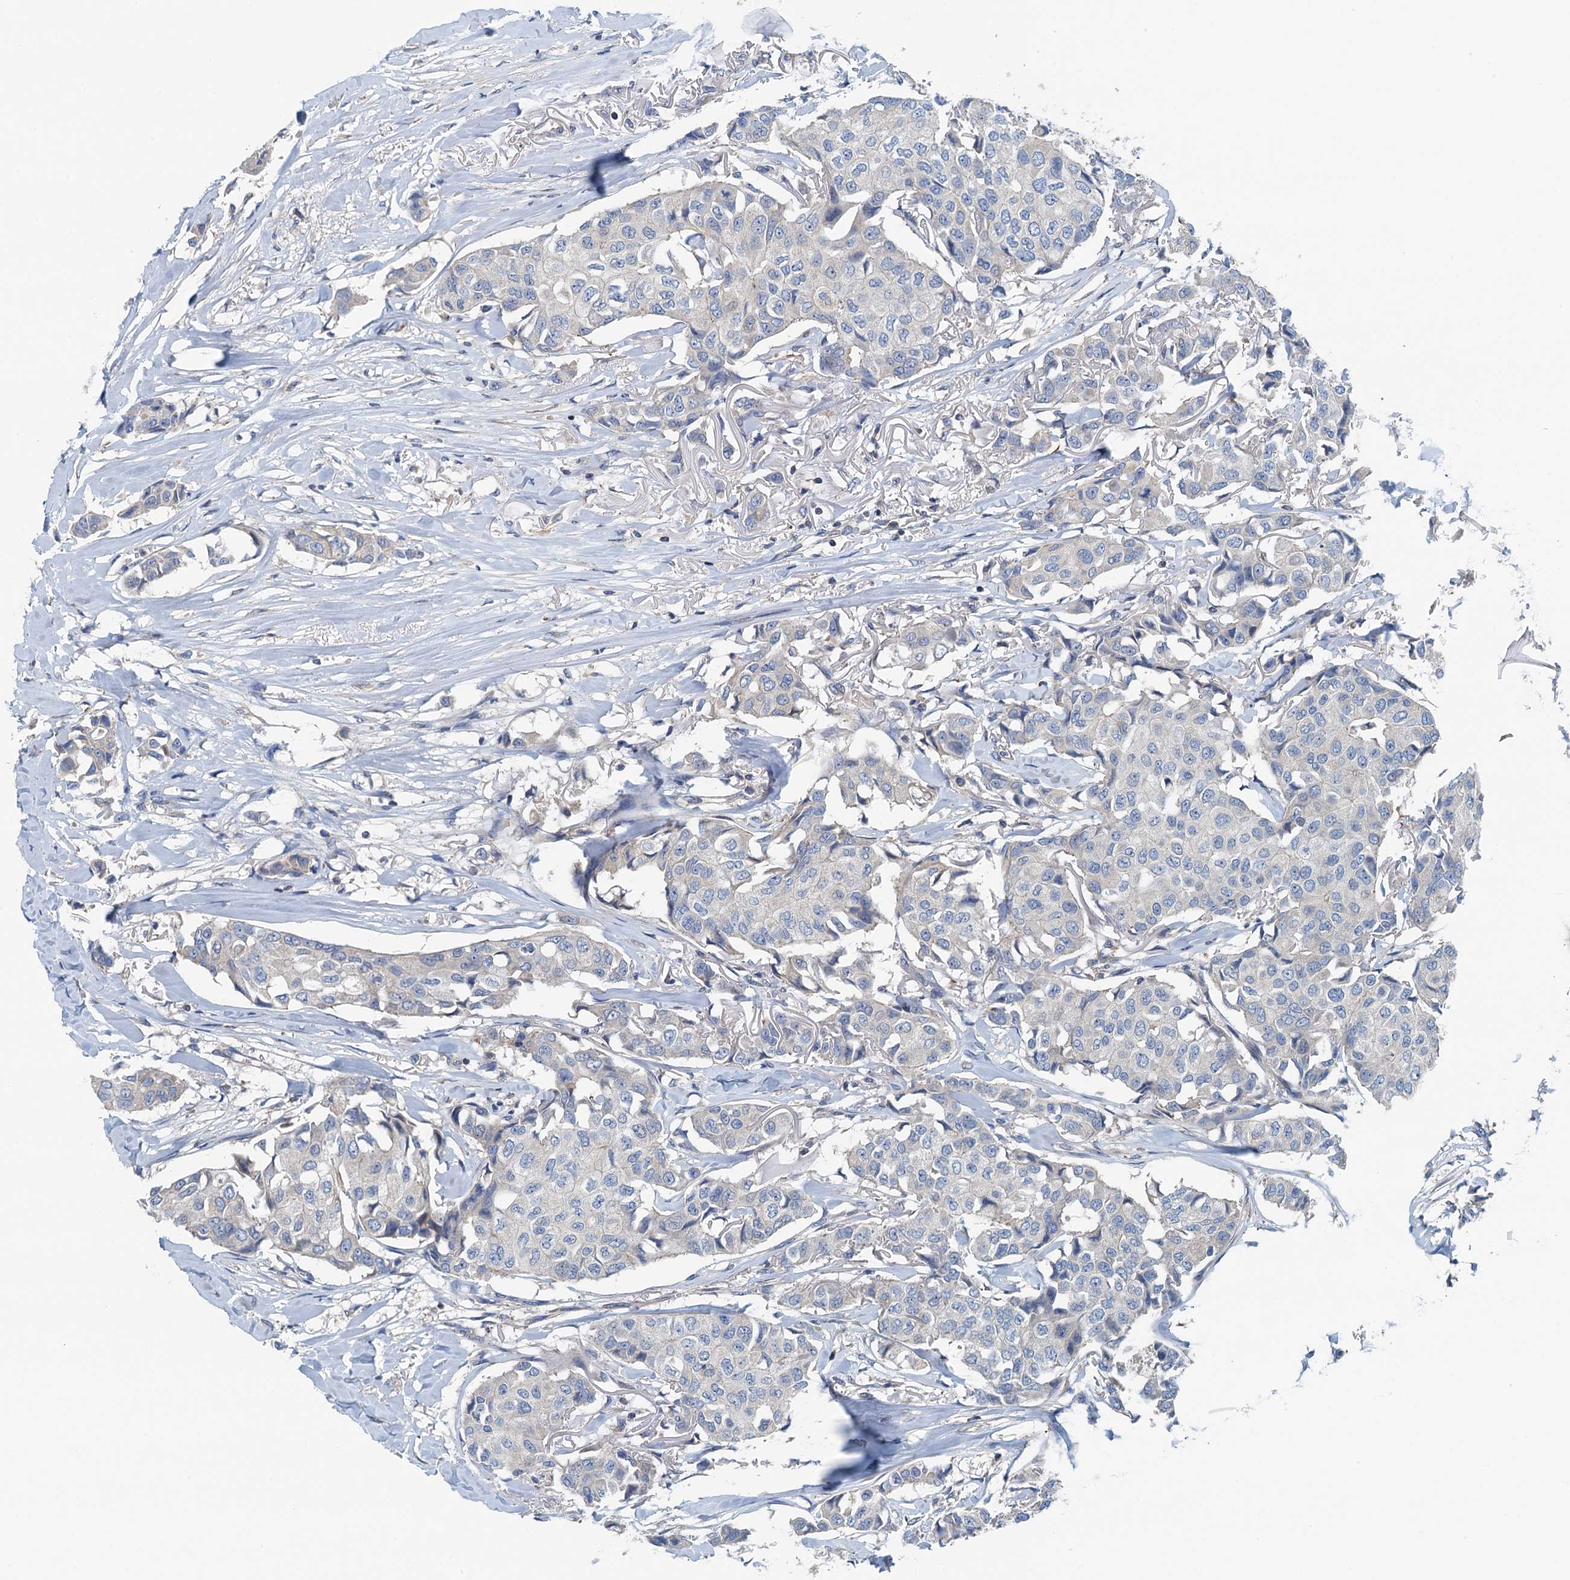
{"staining": {"intensity": "negative", "quantity": "none", "location": "none"}, "tissue": "breast cancer", "cell_type": "Tumor cells", "image_type": "cancer", "snomed": [{"axis": "morphology", "description": "Duct carcinoma"}, {"axis": "topography", "description": "Breast"}], "caption": "Micrograph shows no protein staining in tumor cells of breast cancer (infiltrating ductal carcinoma) tissue.", "gene": "PPP1R14D", "patient": {"sex": "female", "age": 80}}